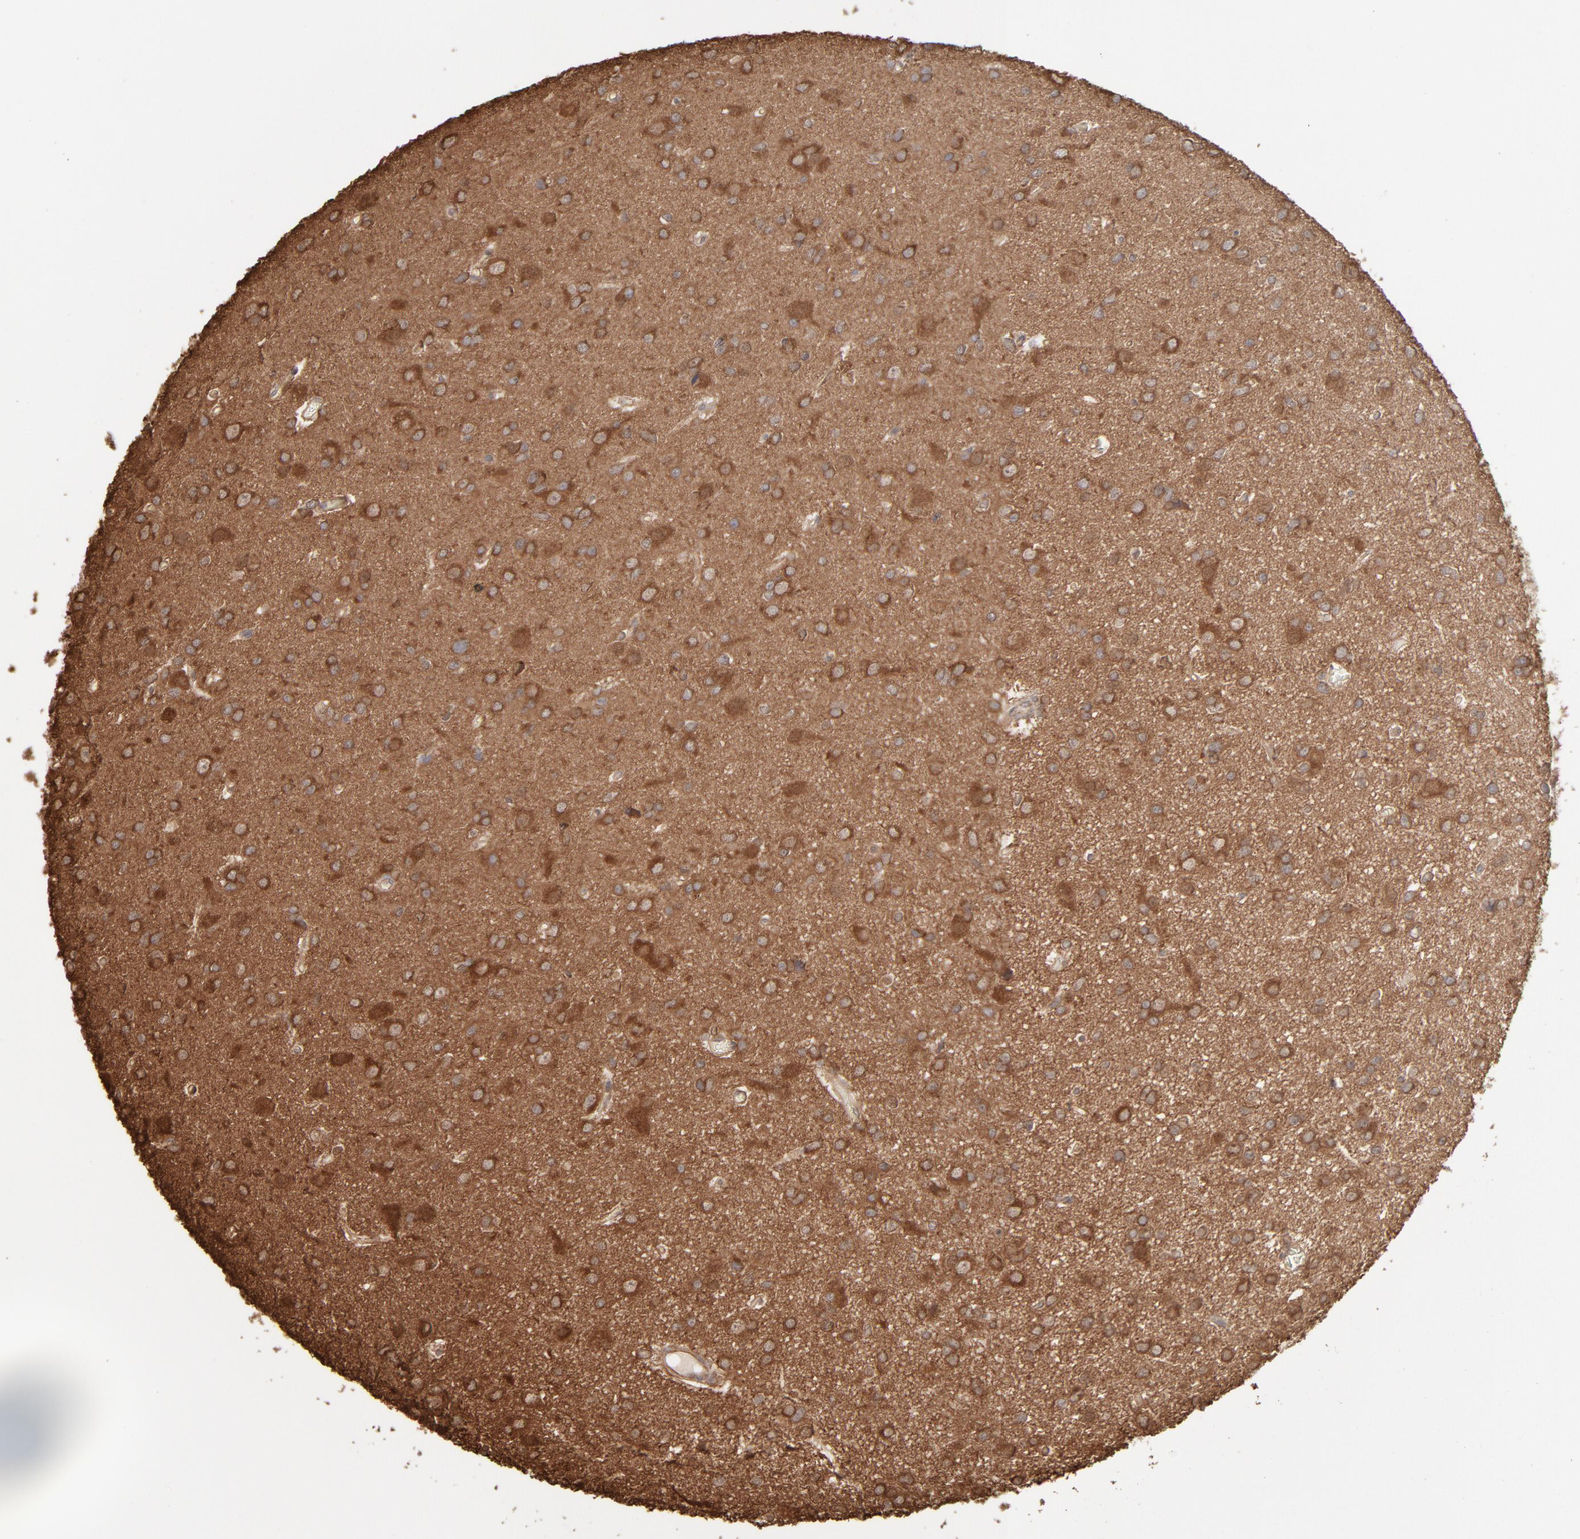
{"staining": {"intensity": "moderate", "quantity": ">75%", "location": "cytoplasmic/membranous"}, "tissue": "glioma", "cell_type": "Tumor cells", "image_type": "cancer", "snomed": [{"axis": "morphology", "description": "Glioma, malignant, Low grade"}, {"axis": "topography", "description": "Brain"}], "caption": "Immunohistochemistry (IHC) (DAB (3,3'-diaminobenzidine)) staining of malignant glioma (low-grade) displays moderate cytoplasmic/membranous protein expression in approximately >75% of tumor cells.", "gene": "PPP2CA", "patient": {"sex": "male", "age": 42}}